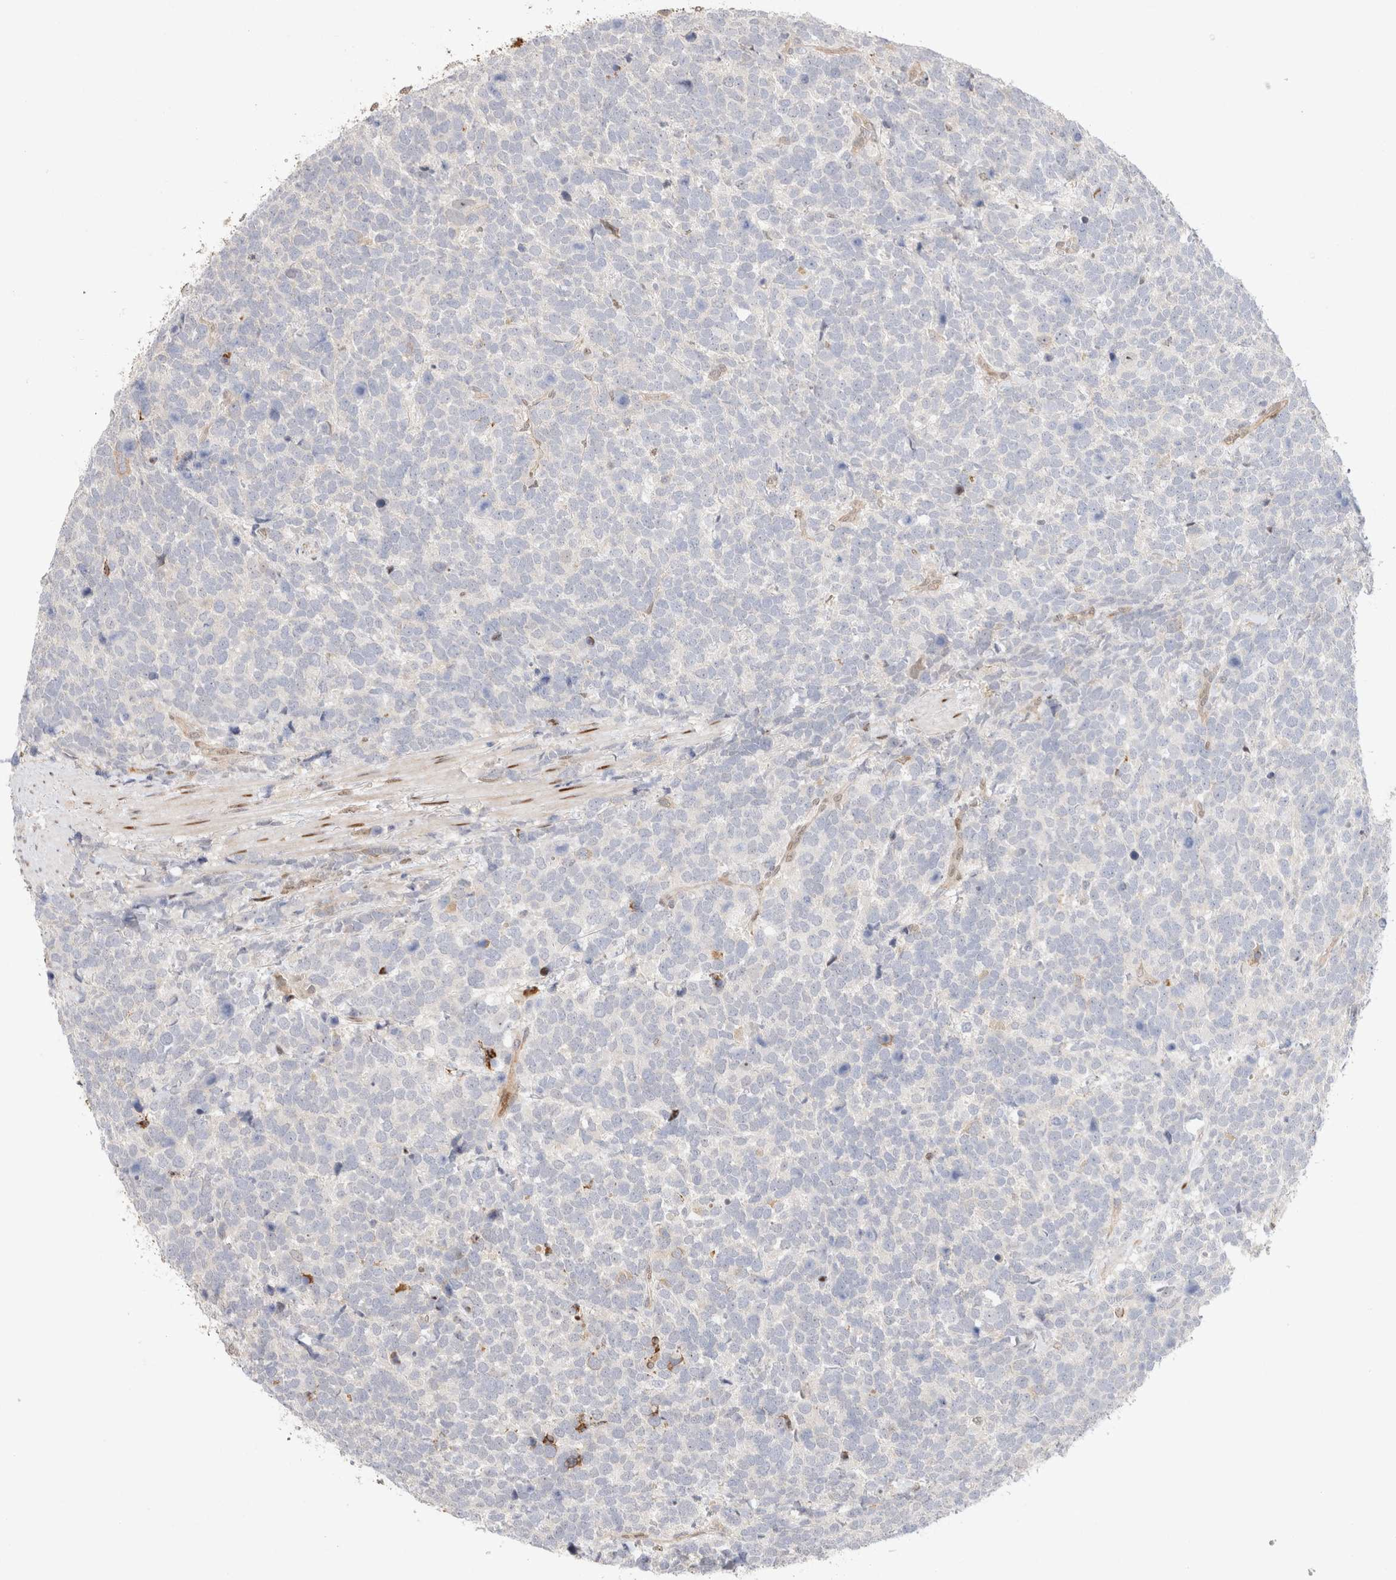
{"staining": {"intensity": "negative", "quantity": "none", "location": "none"}, "tissue": "urothelial cancer", "cell_type": "Tumor cells", "image_type": "cancer", "snomed": [{"axis": "morphology", "description": "Urothelial carcinoma, High grade"}, {"axis": "topography", "description": "Urinary bladder"}], "caption": "The micrograph demonstrates no staining of tumor cells in urothelial carcinoma (high-grade).", "gene": "TCF4", "patient": {"sex": "female", "age": 82}}